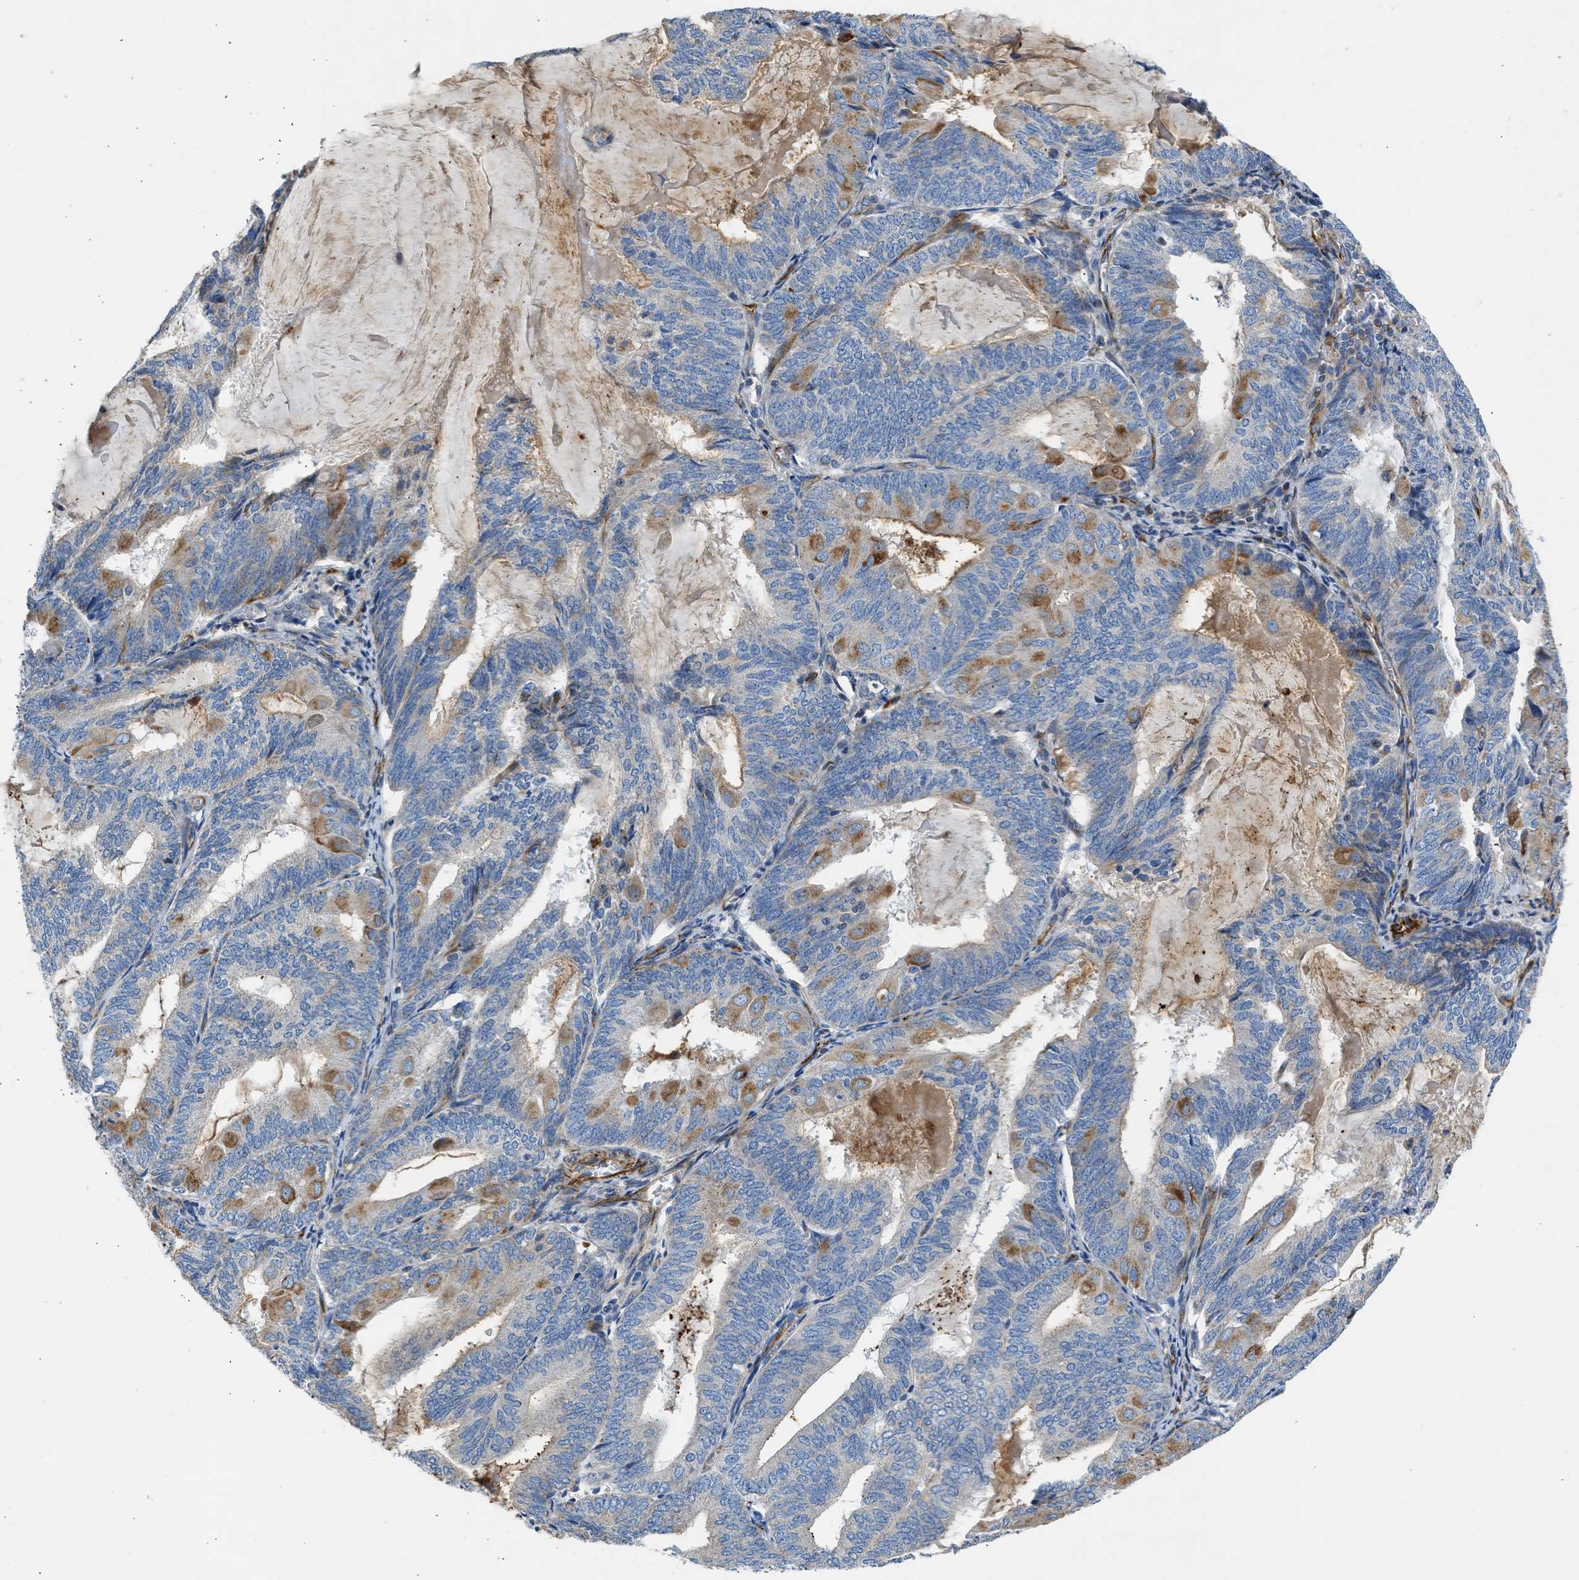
{"staining": {"intensity": "moderate", "quantity": "<25%", "location": "cytoplasmic/membranous"}, "tissue": "endometrial cancer", "cell_type": "Tumor cells", "image_type": "cancer", "snomed": [{"axis": "morphology", "description": "Adenocarcinoma, NOS"}, {"axis": "topography", "description": "Endometrium"}], "caption": "Endometrial cancer (adenocarcinoma) tissue shows moderate cytoplasmic/membranous positivity in approximately <25% of tumor cells, visualized by immunohistochemistry.", "gene": "ULK4", "patient": {"sex": "female", "age": 81}}